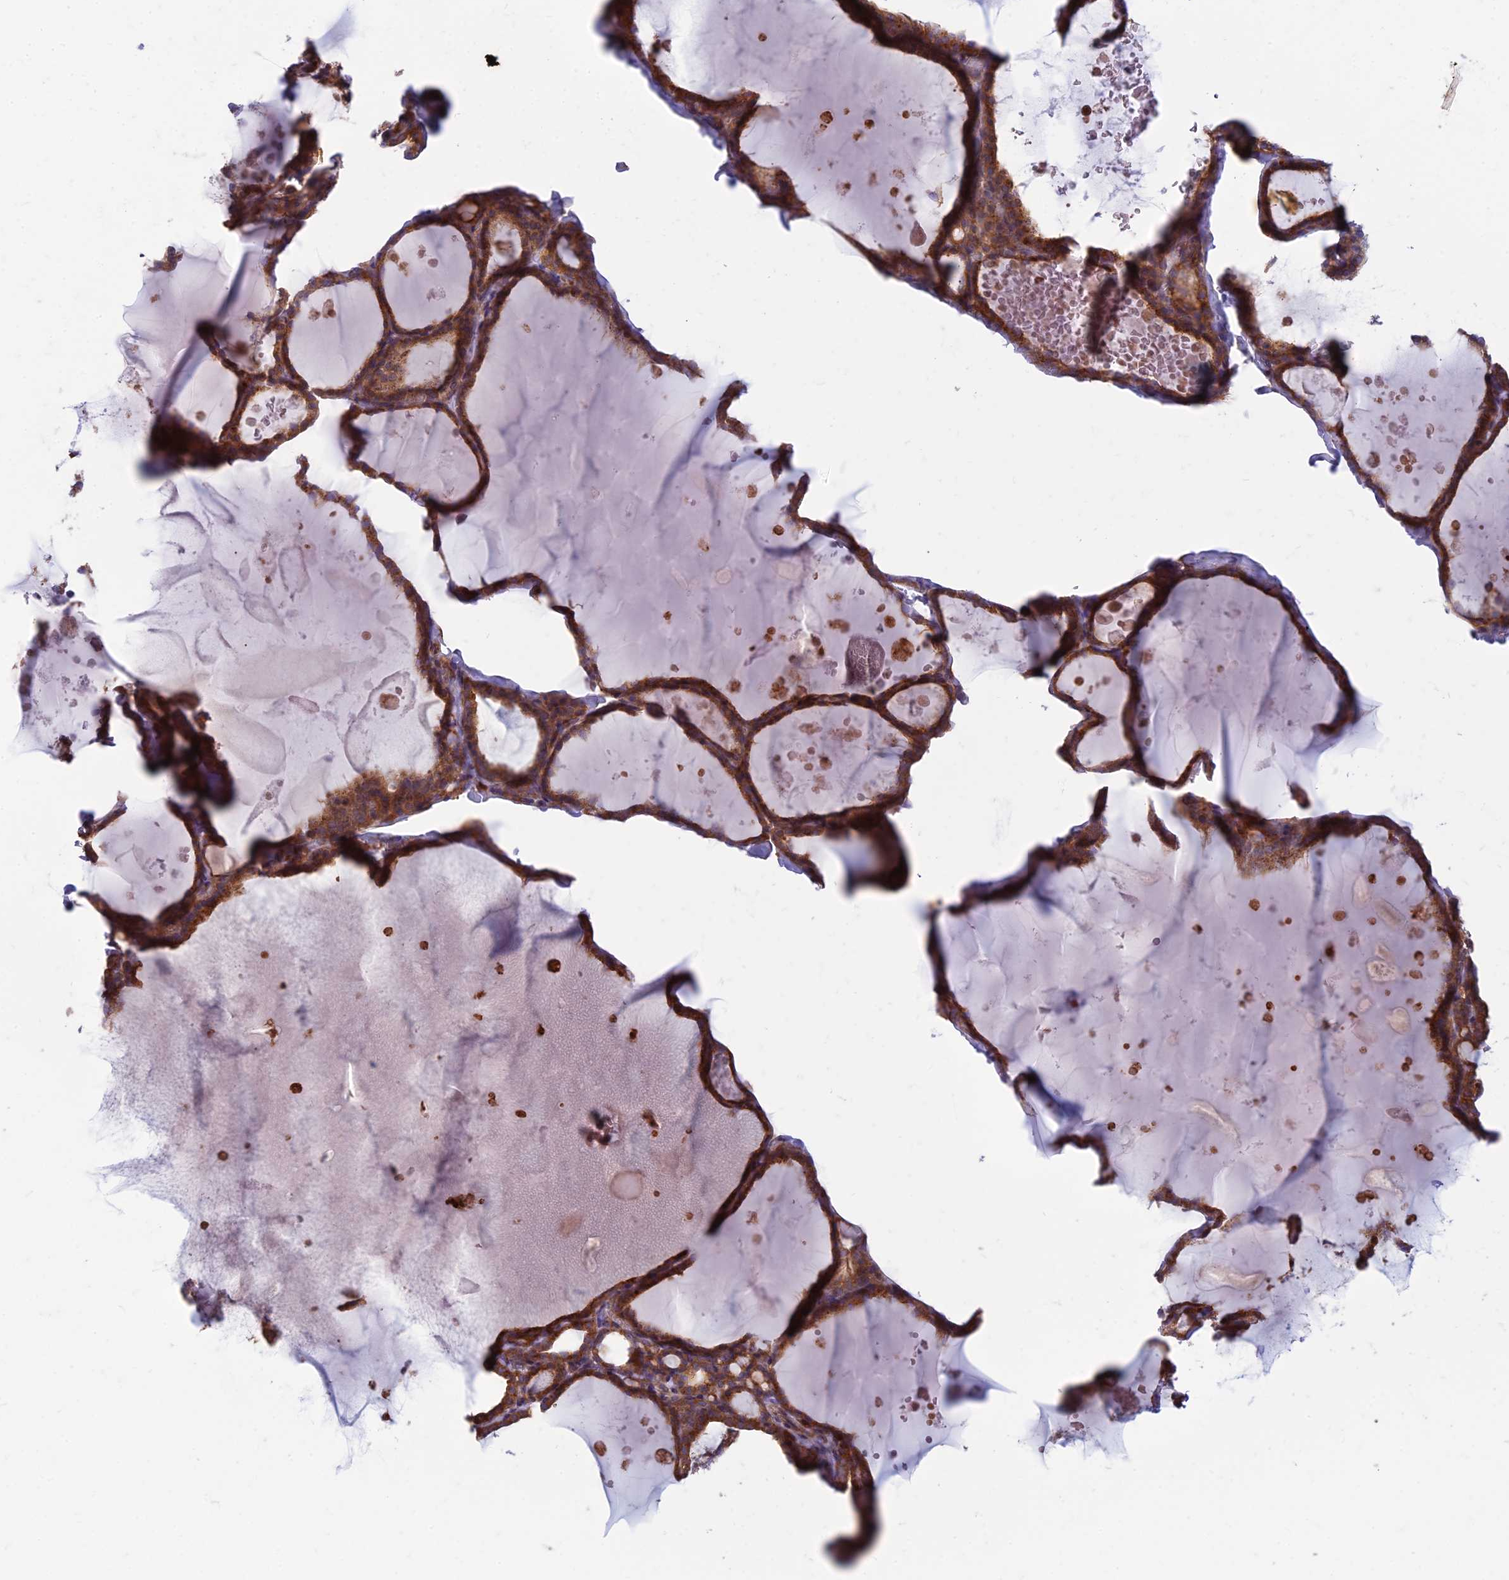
{"staining": {"intensity": "moderate", "quantity": ">75%", "location": "cytoplasmic/membranous"}, "tissue": "thyroid gland", "cell_type": "Glandular cells", "image_type": "normal", "snomed": [{"axis": "morphology", "description": "Normal tissue, NOS"}, {"axis": "topography", "description": "Thyroid gland"}], "caption": "High-magnification brightfield microscopy of unremarkable thyroid gland stained with DAB (brown) and counterstained with hematoxylin (blue). glandular cells exhibit moderate cytoplasmic/membranous positivity is seen in approximately>75% of cells. The staining is performed using DAB brown chromogen to label protein expression. The nuclei are counter-stained blue using hematoxylin.", "gene": "RPL17", "patient": {"sex": "male", "age": 56}}